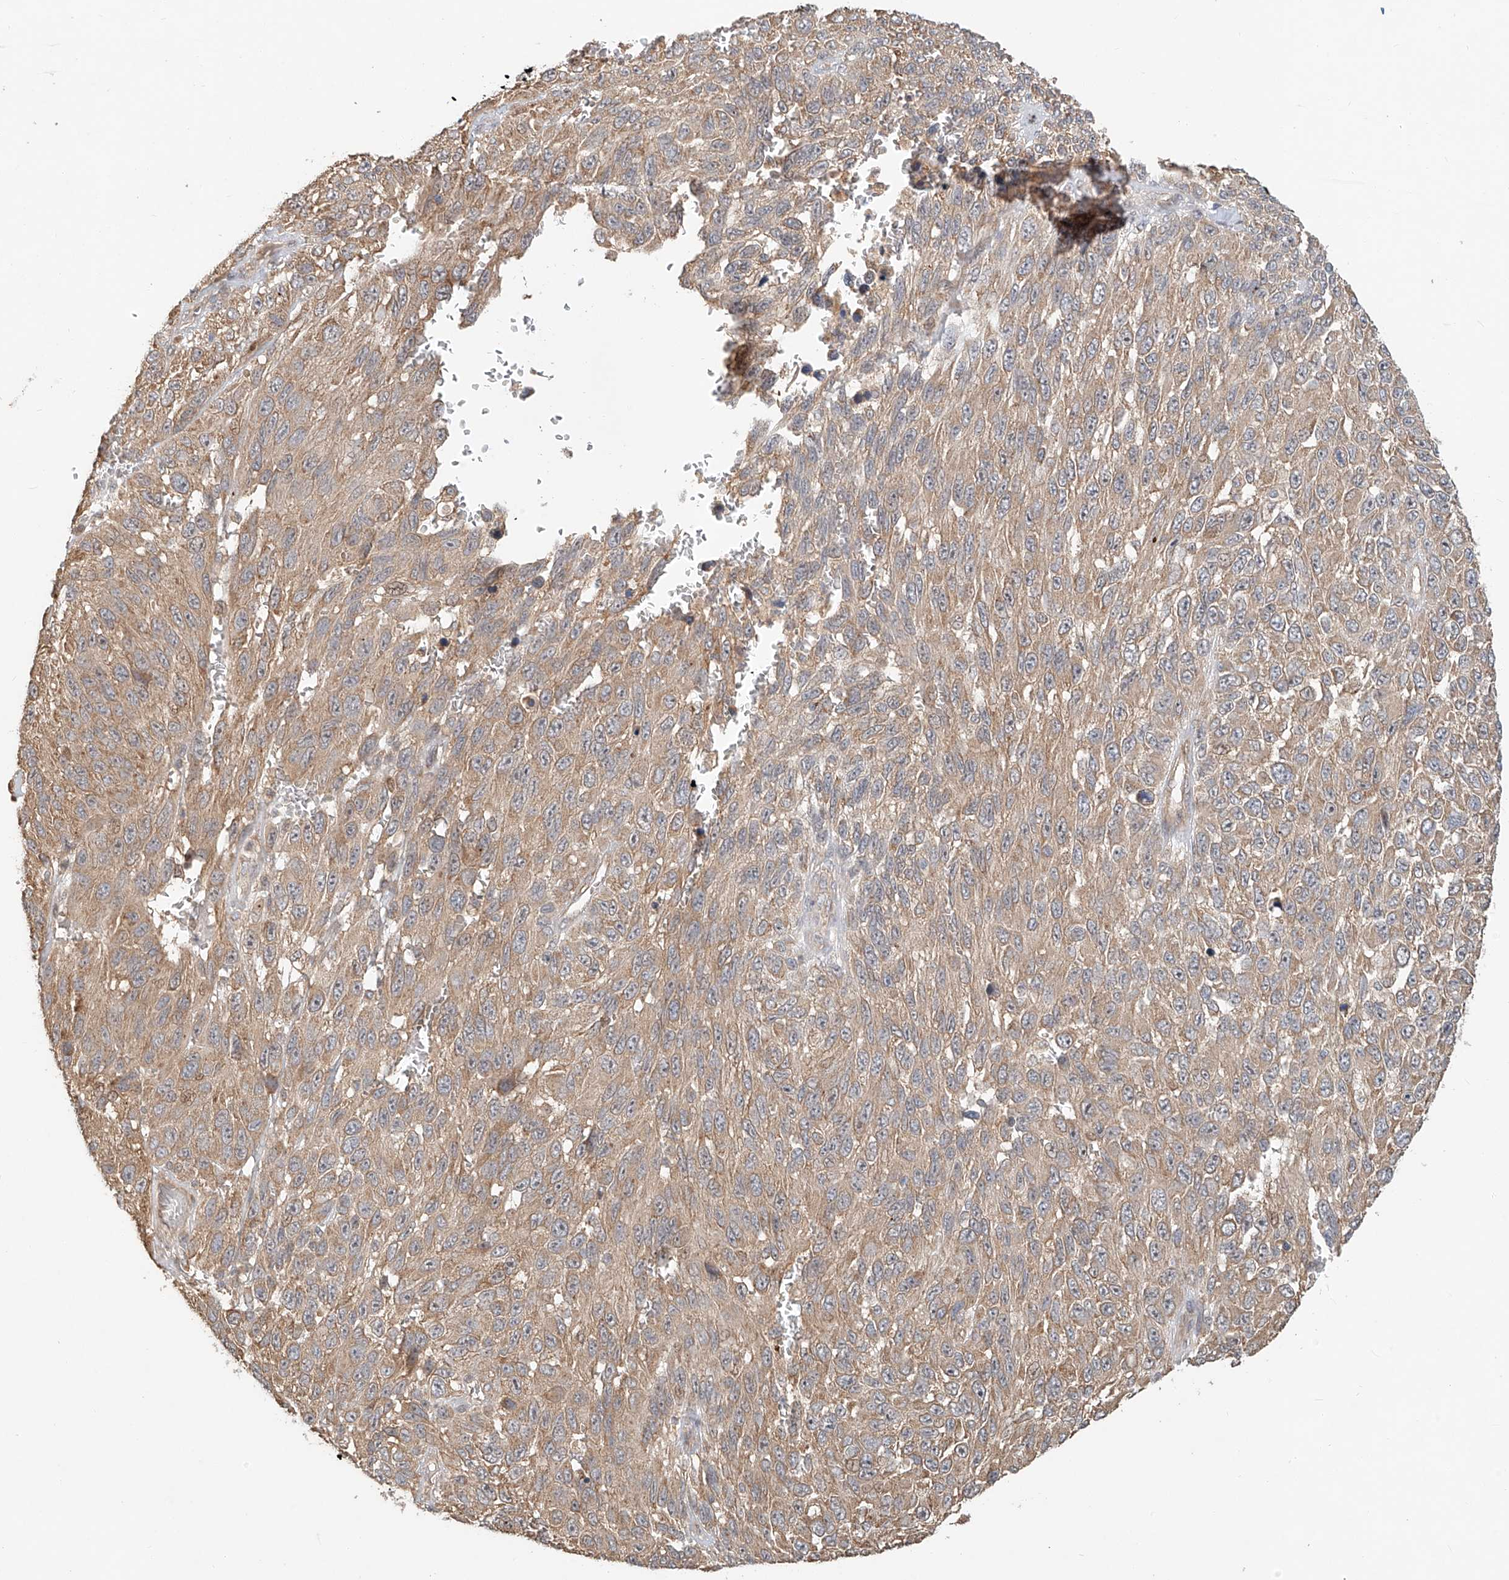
{"staining": {"intensity": "weak", "quantity": ">75%", "location": "cytoplasmic/membranous"}, "tissue": "melanoma", "cell_type": "Tumor cells", "image_type": "cancer", "snomed": [{"axis": "morphology", "description": "Malignant melanoma, NOS"}, {"axis": "topography", "description": "Skin"}], "caption": "Human melanoma stained with a brown dye reveals weak cytoplasmic/membranous positive staining in approximately >75% of tumor cells.", "gene": "TMEM61", "patient": {"sex": "female", "age": 96}}